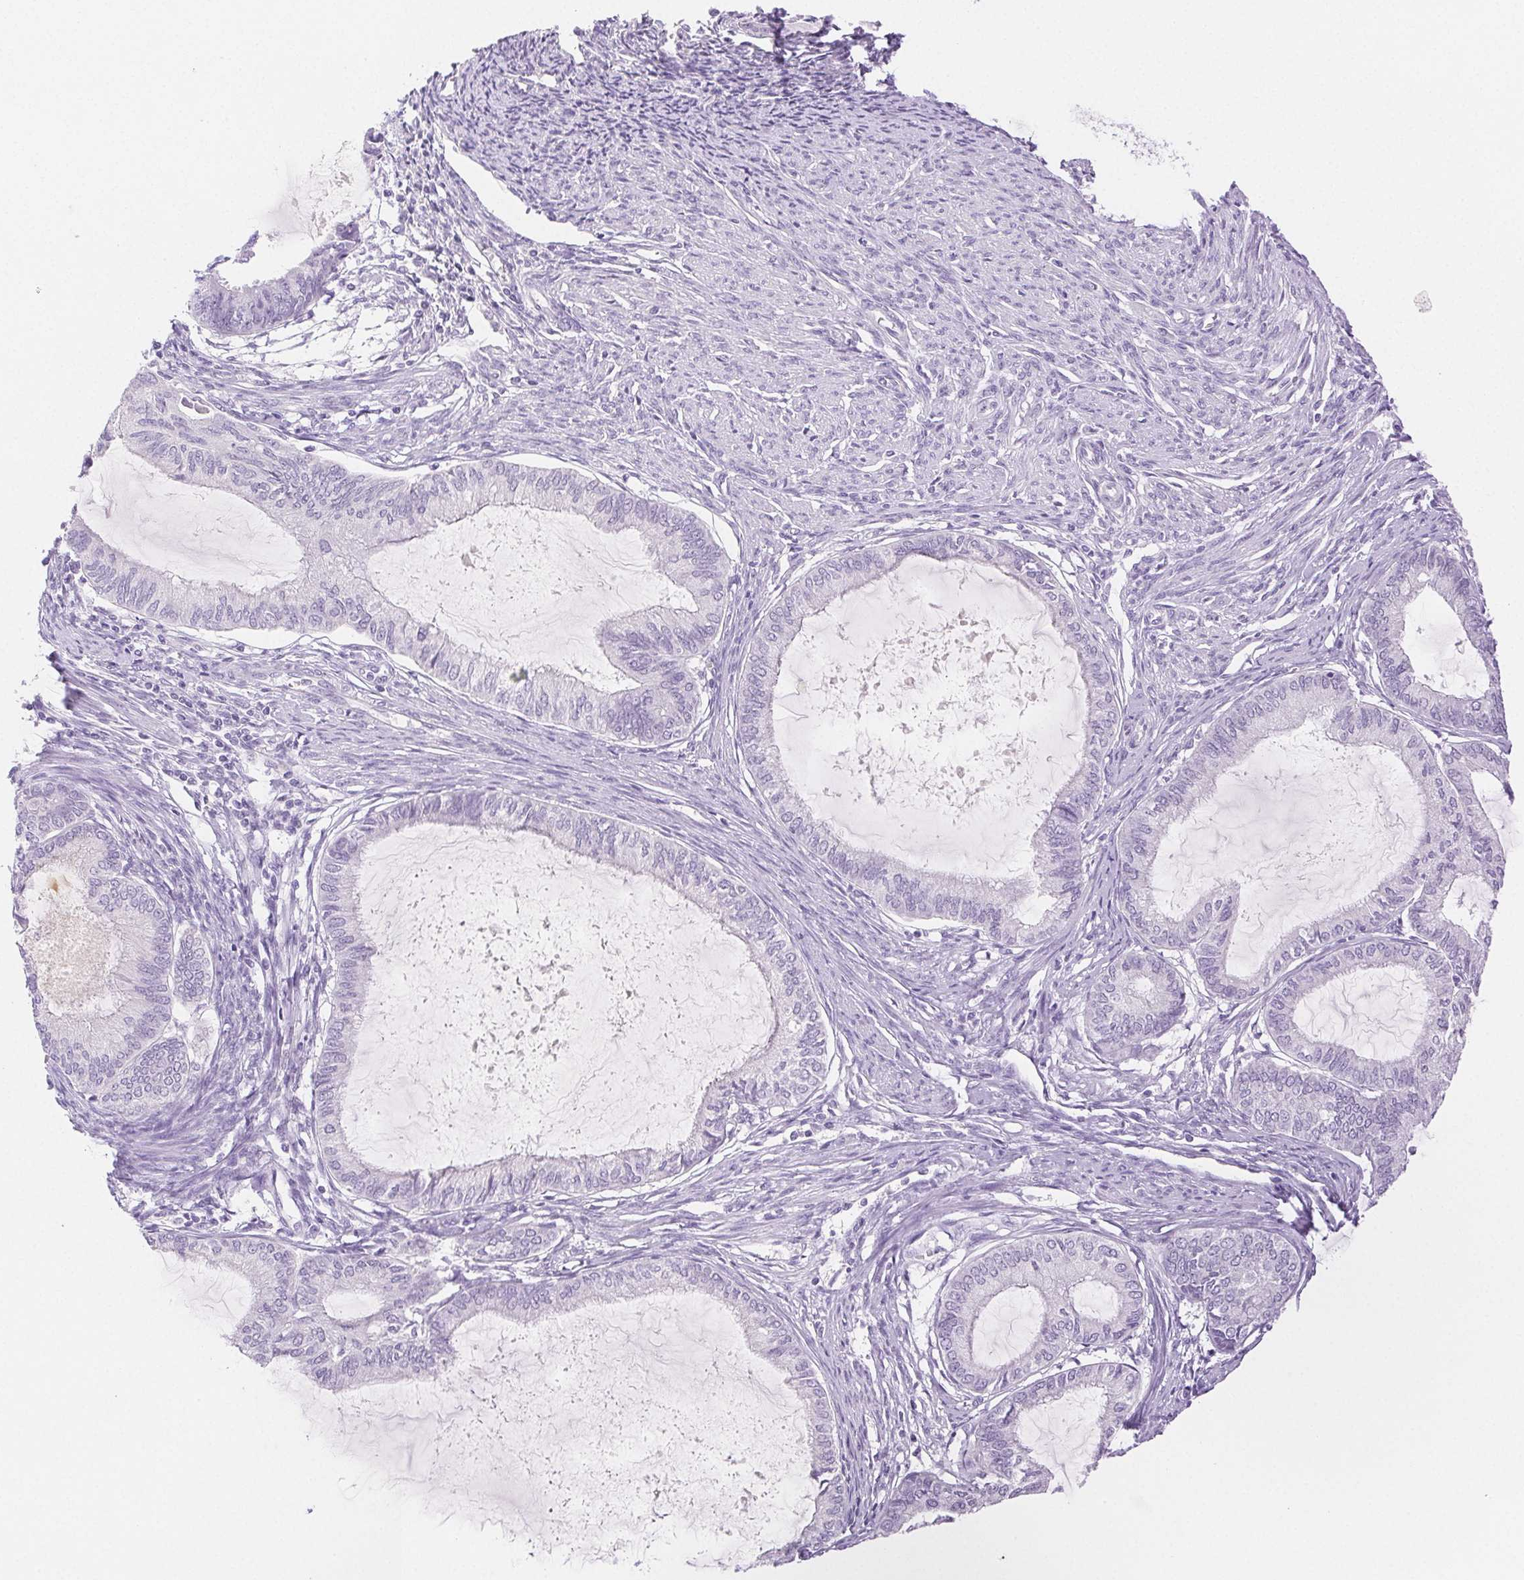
{"staining": {"intensity": "negative", "quantity": "none", "location": "none"}, "tissue": "endometrial cancer", "cell_type": "Tumor cells", "image_type": "cancer", "snomed": [{"axis": "morphology", "description": "Adenocarcinoma, NOS"}, {"axis": "topography", "description": "Endometrium"}], "caption": "There is no significant staining in tumor cells of endometrial cancer (adenocarcinoma).", "gene": "SPACA4", "patient": {"sex": "female", "age": 86}}